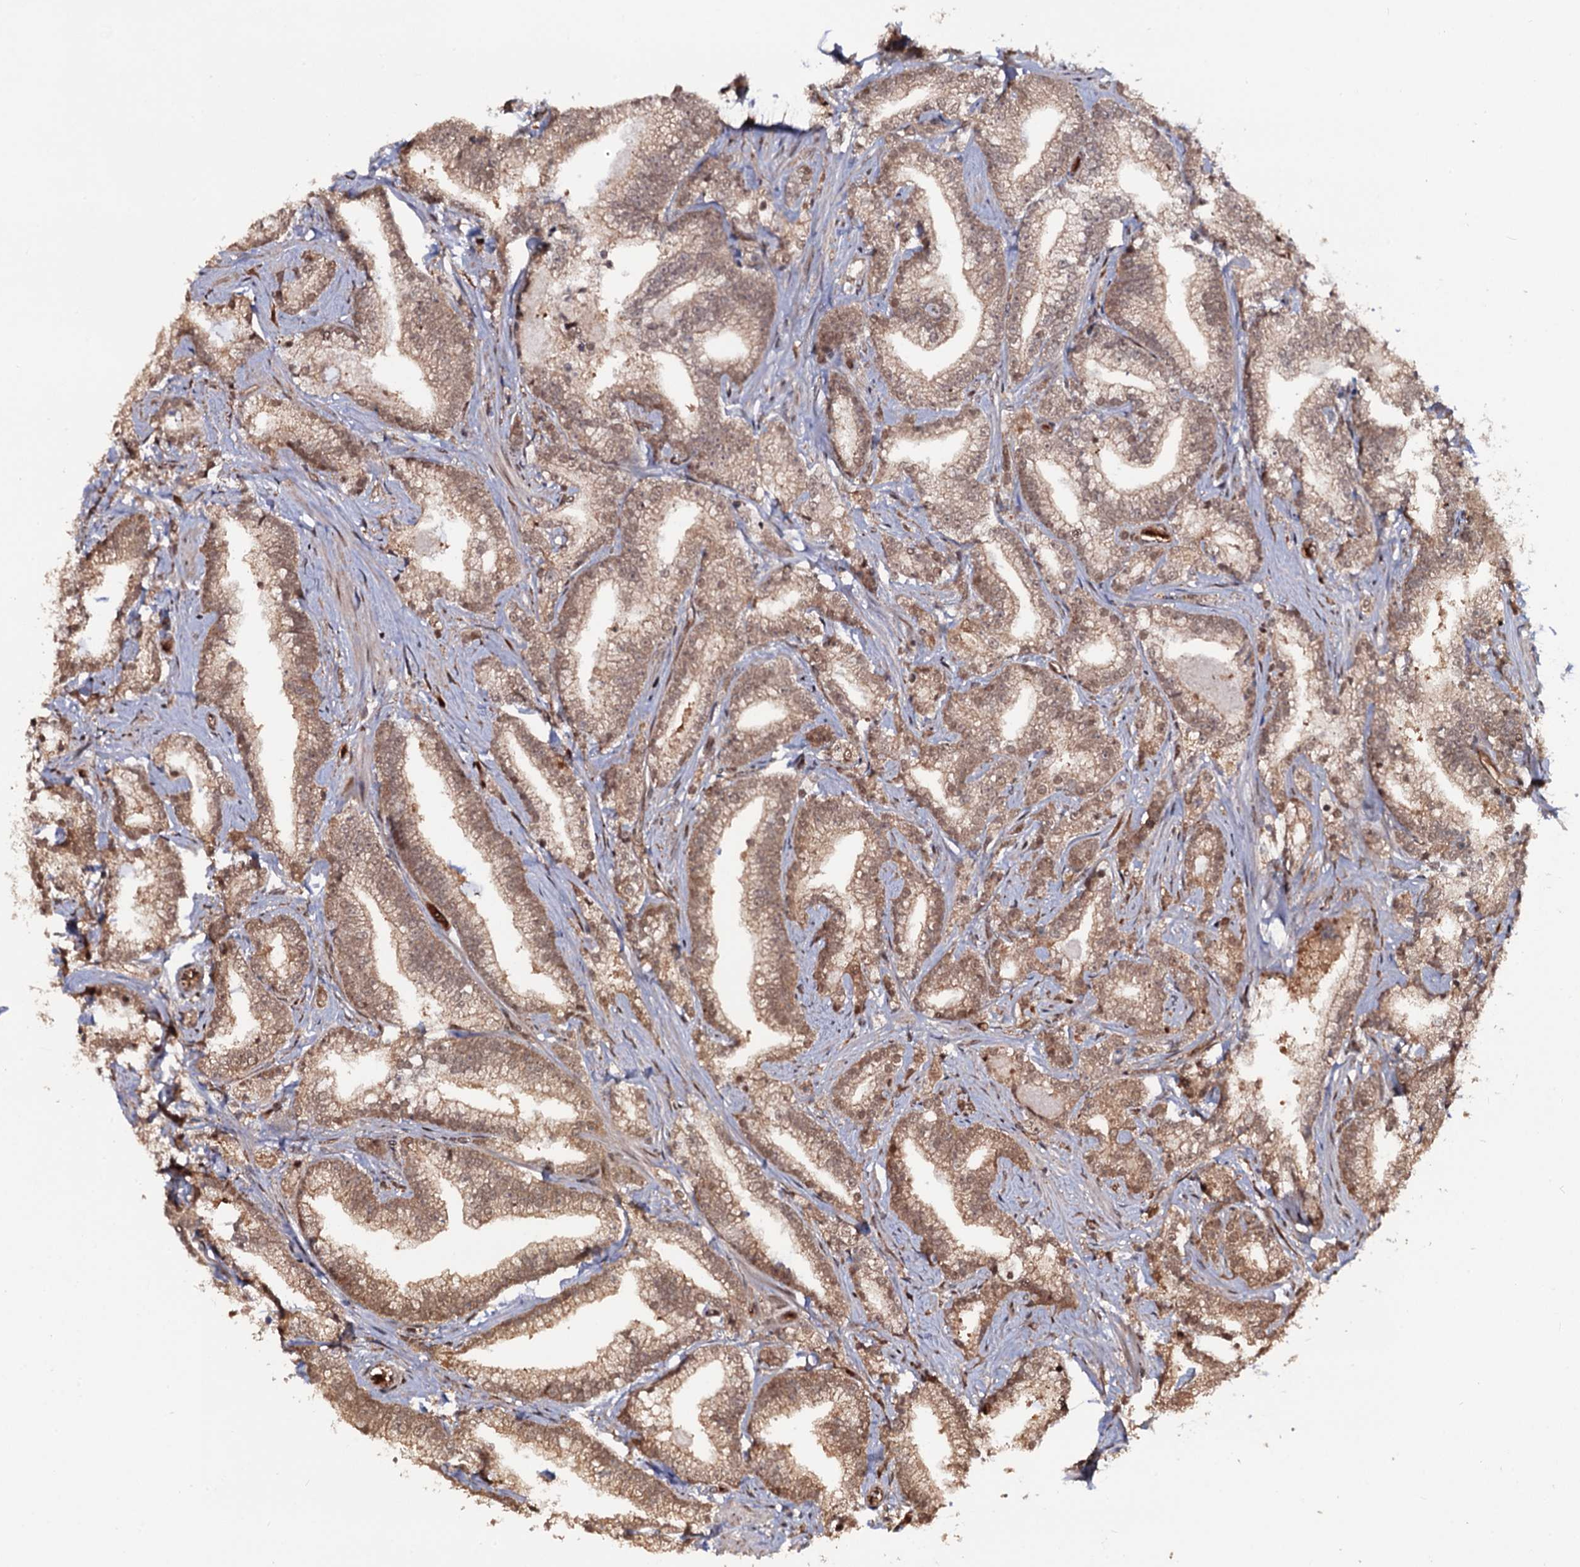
{"staining": {"intensity": "moderate", "quantity": ">75%", "location": "cytoplasmic/membranous"}, "tissue": "prostate cancer", "cell_type": "Tumor cells", "image_type": "cancer", "snomed": [{"axis": "morphology", "description": "Adenocarcinoma, High grade"}, {"axis": "topography", "description": "Prostate and seminal vesicle, NOS"}], "caption": "High-power microscopy captured an IHC histopathology image of prostate cancer, revealing moderate cytoplasmic/membranous staining in about >75% of tumor cells.", "gene": "CDC23", "patient": {"sex": "male", "age": 67}}